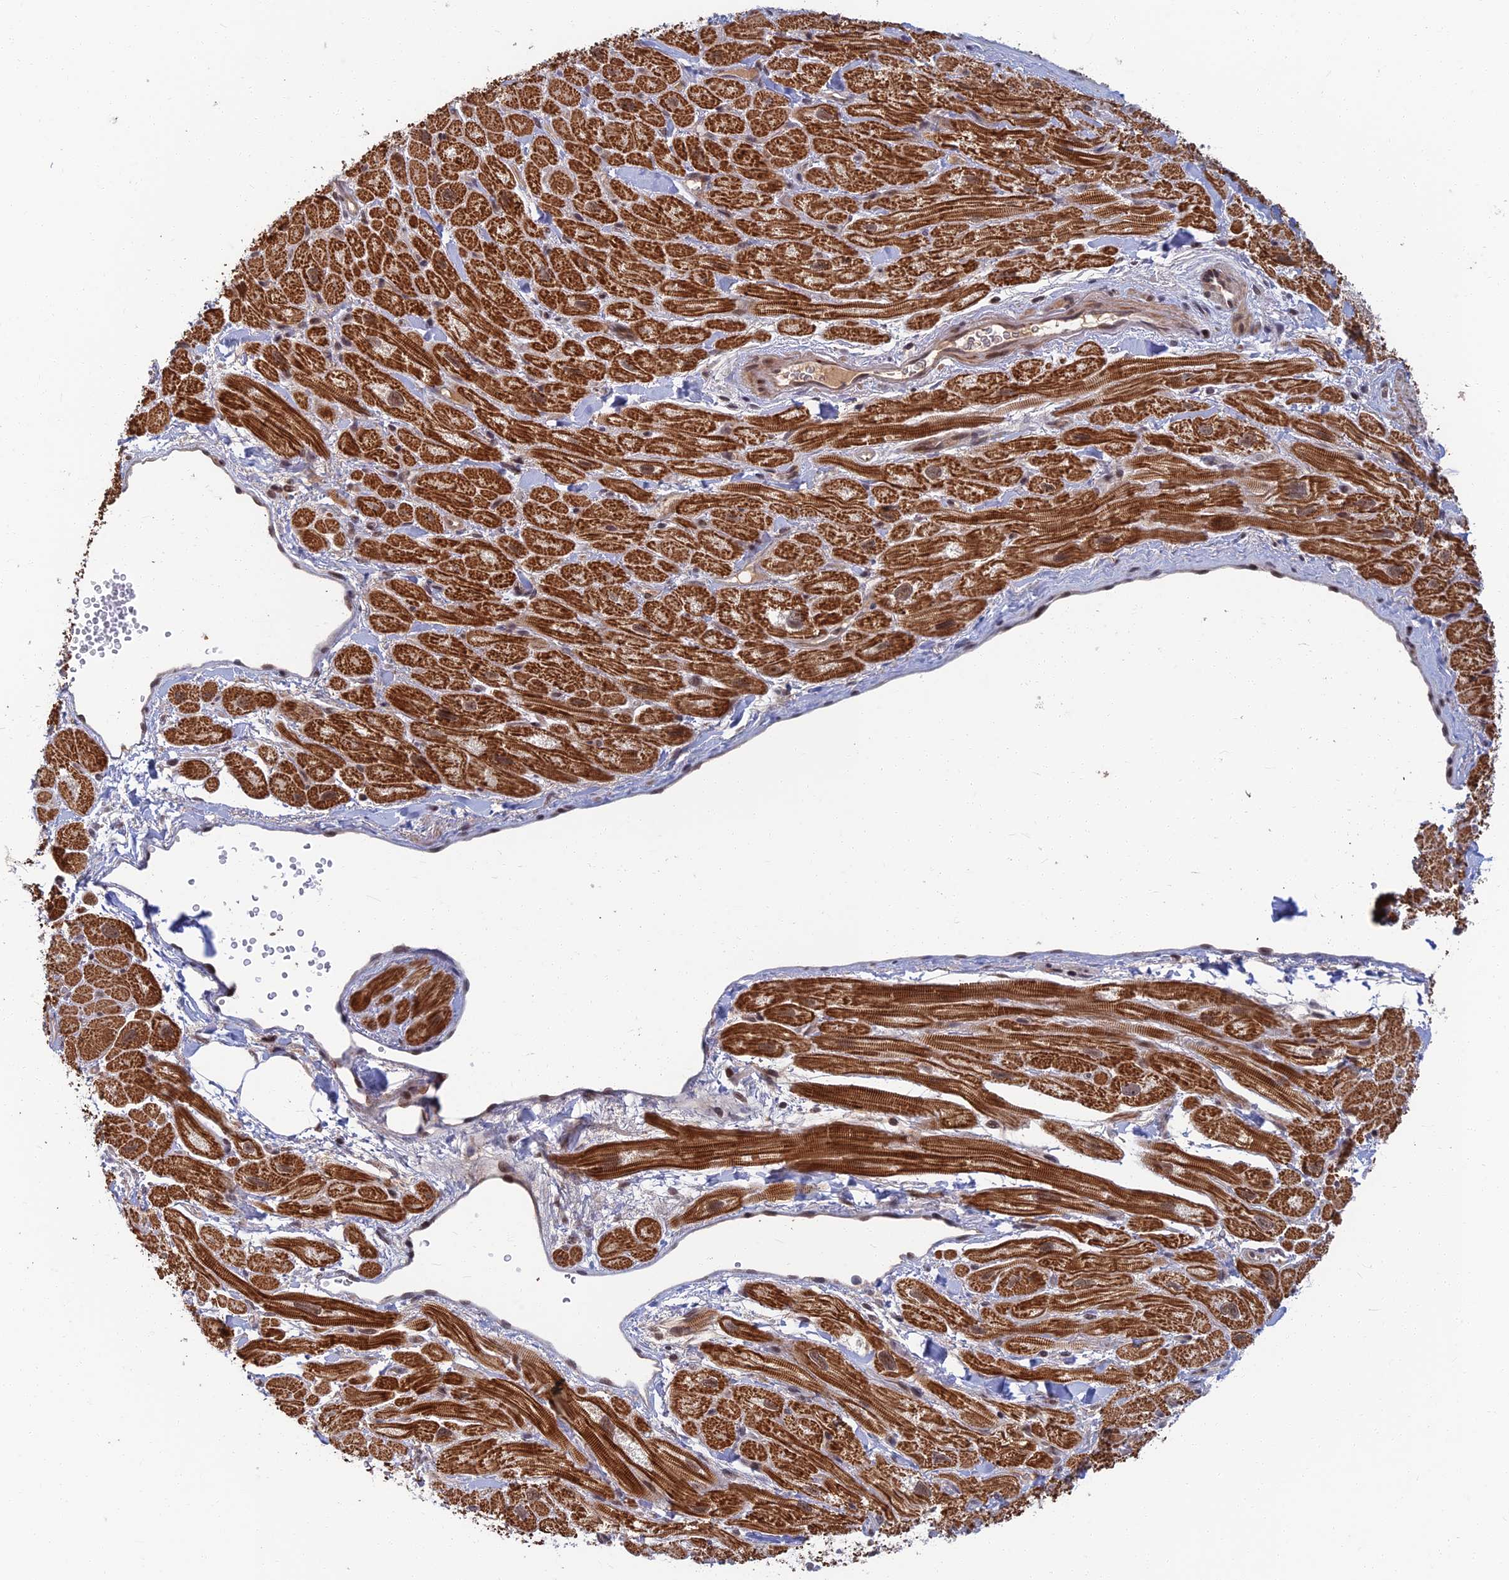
{"staining": {"intensity": "strong", "quantity": ">75%", "location": "cytoplasmic/membranous"}, "tissue": "heart muscle", "cell_type": "Cardiomyocytes", "image_type": "normal", "snomed": [{"axis": "morphology", "description": "Normal tissue, NOS"}, {"axis": "topography", "description": "Heart"}], "caption": "Cardiomyocytes display high levels of strong cytoplasmic/membranous staining in approximately >75% of cells in benign heart muscle. Immunohistochemistry (ihc) stains the protein in brown and the nuclei are stained blue.", "gene": "TCEA2", "patient": {"sex": "male", "age": 65}}